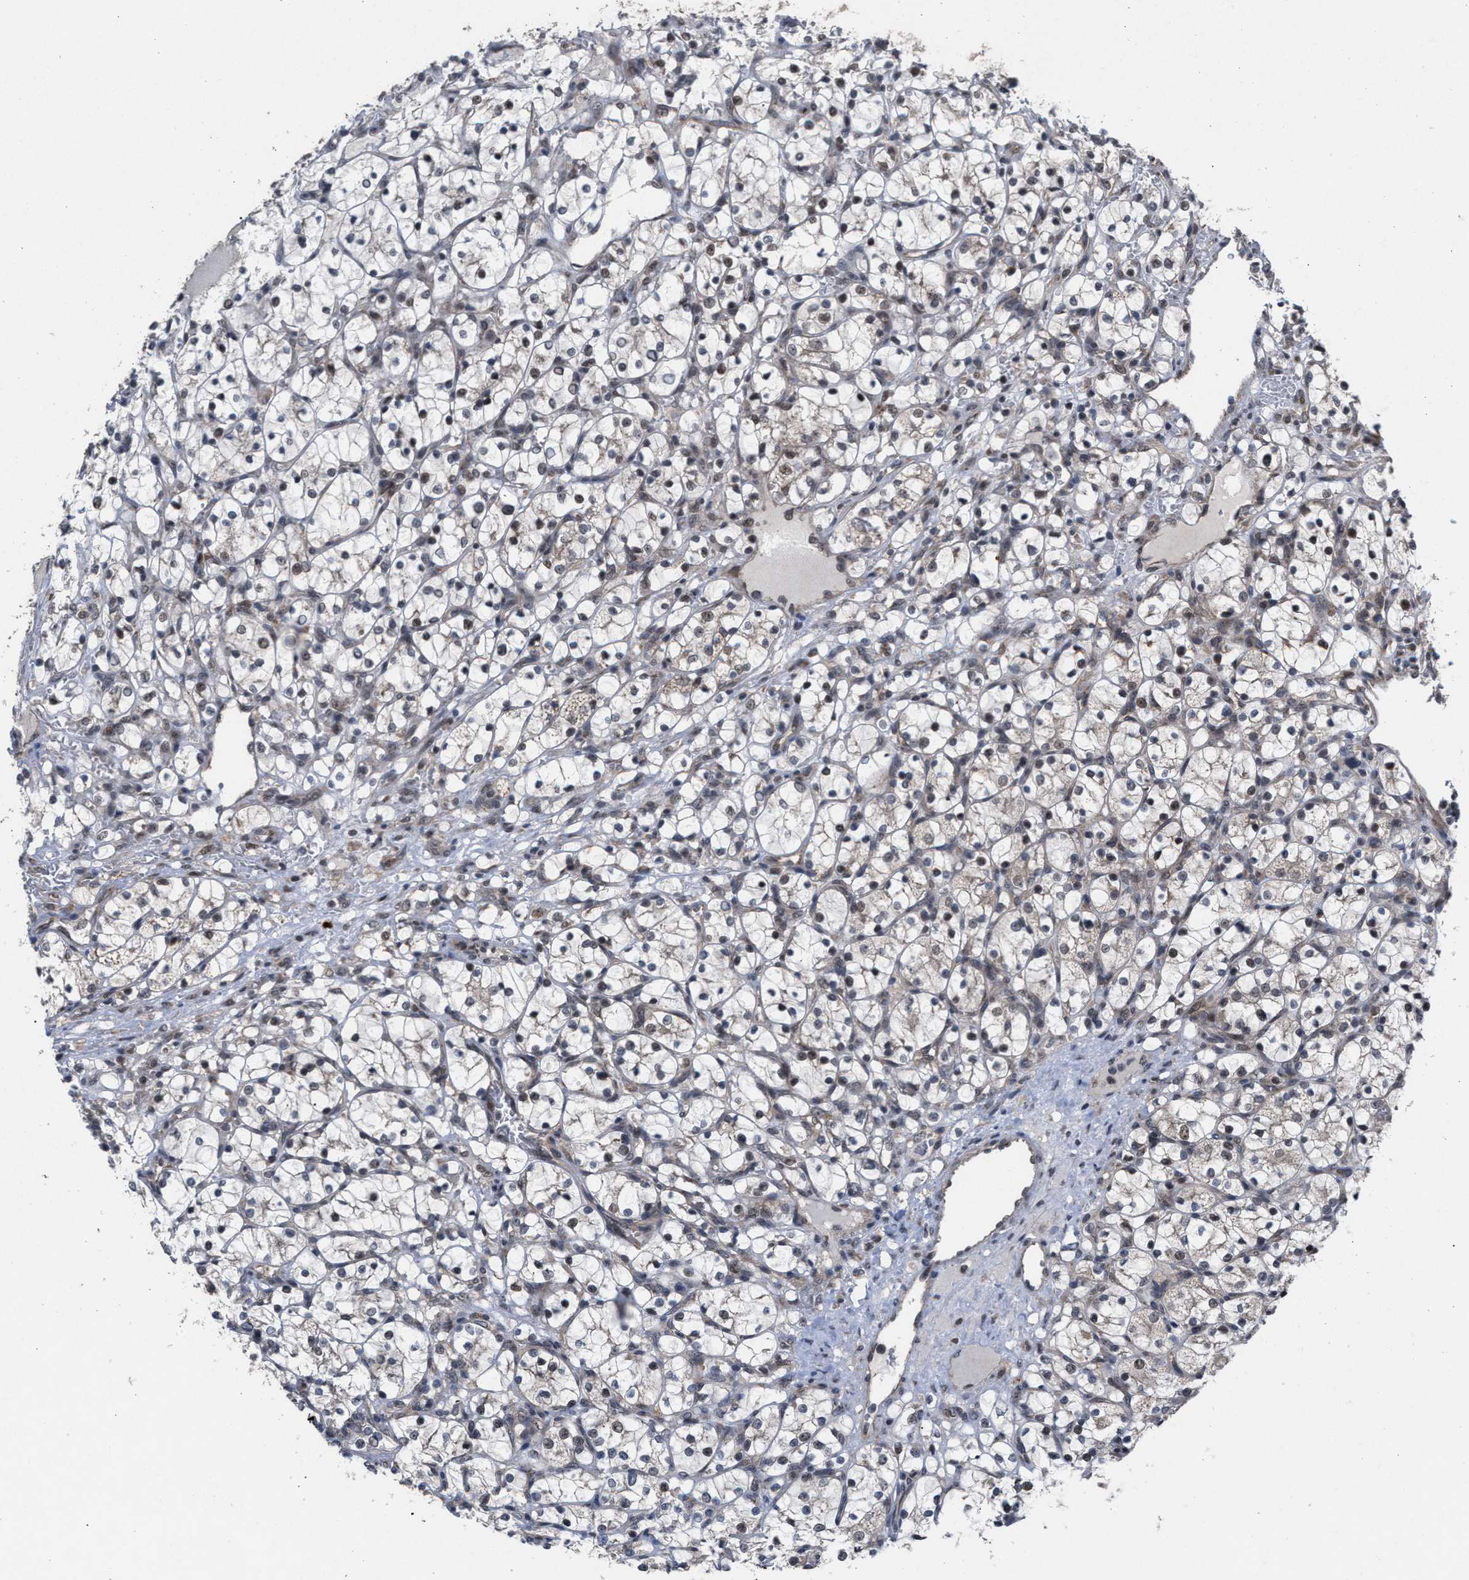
{"staining": {"intensity": "weak", "quantity": "25%-75%", "location": "cytoplasmic/membranous,nuclear"}, "tissue": "renal cancer", "cell_type": "Tumor cells", "image_type": "cancer", "snomed": [{"axis": "morphology", "description": "Adenocarcinoma, NOS"}, {"axis": "topography", "description": "Kidney"}], "caption": "Immunohistochemical staining of human renal cancer (adenocarcinoma) shows low levels of weak cytoplasmic/membranous and nuclear staining in approximately 25%-75% of tumor cells. (DAB (3,3'-diaminobenzidine) IHC, brown staining for protein, blue staining for nuclei).", "gene": "MKNK2", "patient": {"sex": "female", "age": 69}}